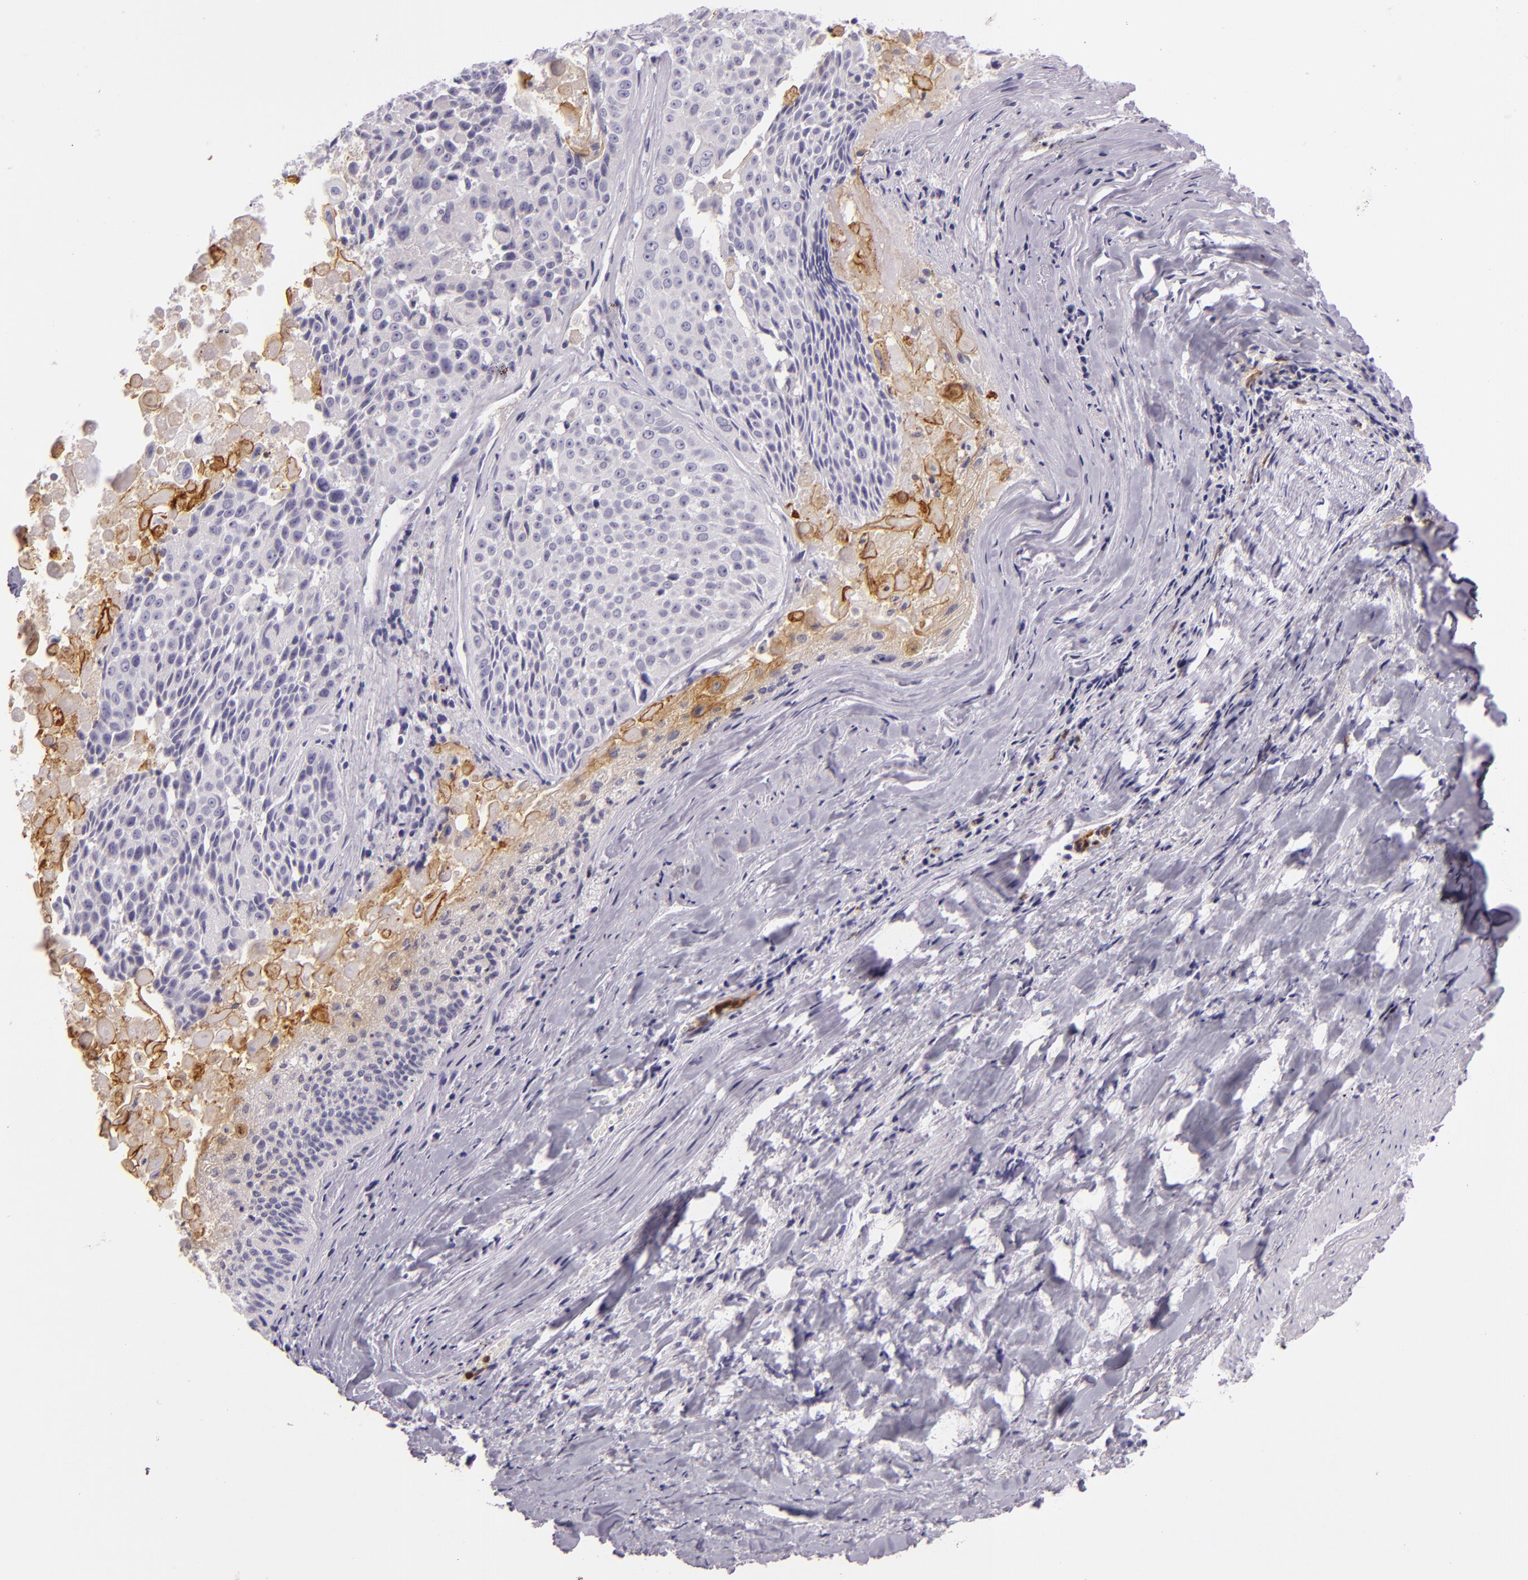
{"staining": {"intensity": "negative", "quantity": "none", "location": "none"}, "tissue": "lung cancer", "cell_type": "Tumor cells", "image_type": "cancer", "snomed": [{"axis": "morphology", "description": "Adenocarcinoma, NOS"}, {"axis": "topography", "description": "Lung"}], "caption": "Tumor cells show no significant positivity in lung adenocarcinoma.", "gene": "CEACAM1", "patient": {"sex": "male", "age": 60}}